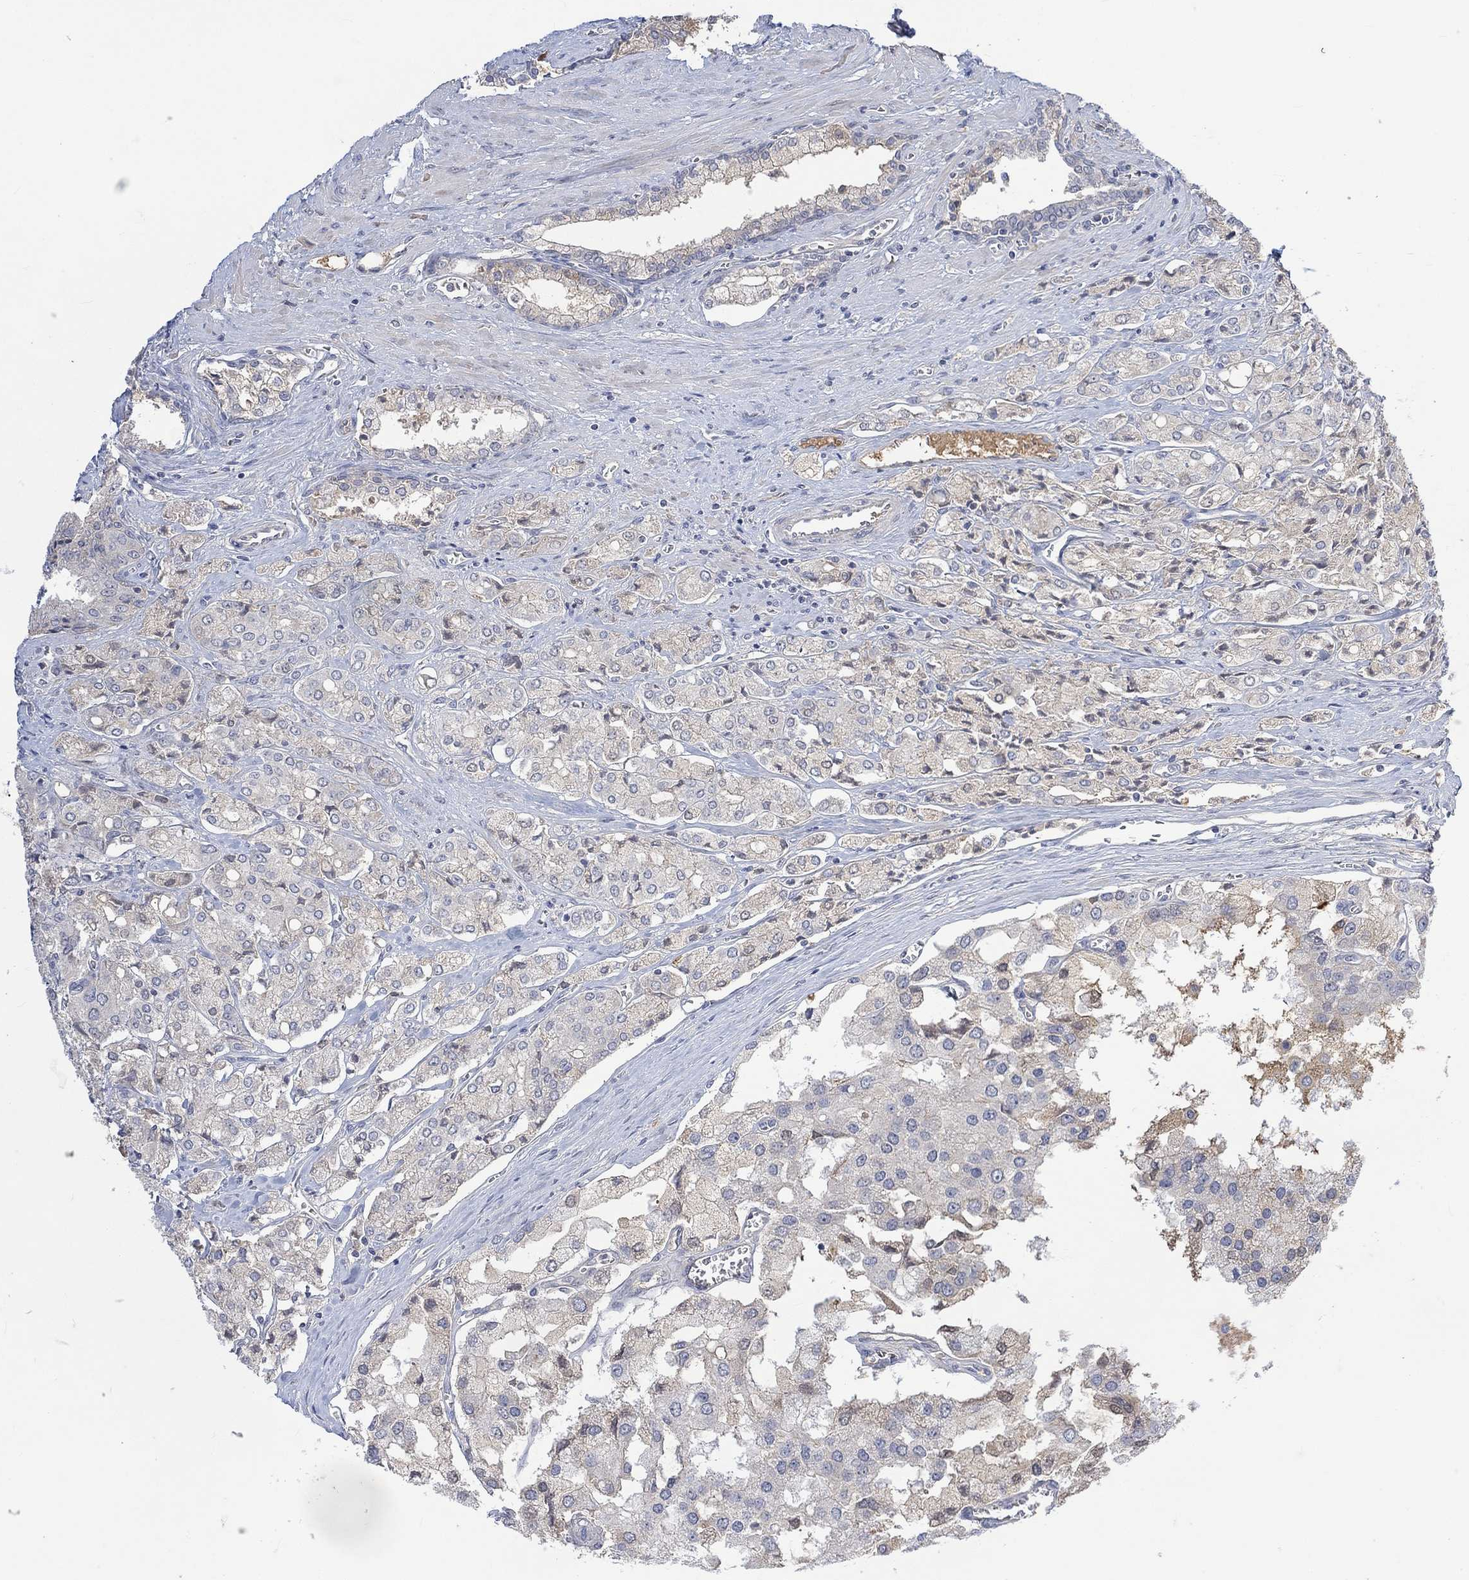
{"staining": {"intensity": "negative", "quantity": "none", "location": "none"}, "tissue": "prostate cancer", "cell_type": "Tumor cells", "image_type": "cancer", "snomed": [{"axis": "morphology", "description": "Adenocarcinoma, NOS"}, {"axis": "topography", "description": "Prostate and seminal vesicle, NOS"}, {"axis": "topography", "description": "Prostate"}], "caption": "High magnification brightfield microscopy of adenocarcinoma (prostate) stained with DAB (brown) and counterstained with hematoxylin (blue): tumor cells show no significant positivity. (Stains: DAB immunohistochemistry (IHC) with hematoxylin counter stain, Microscopy: brightfield microscopy at high magnification).", "gene": "MSTN", "patient": {"sex": "male", "age": 67}}